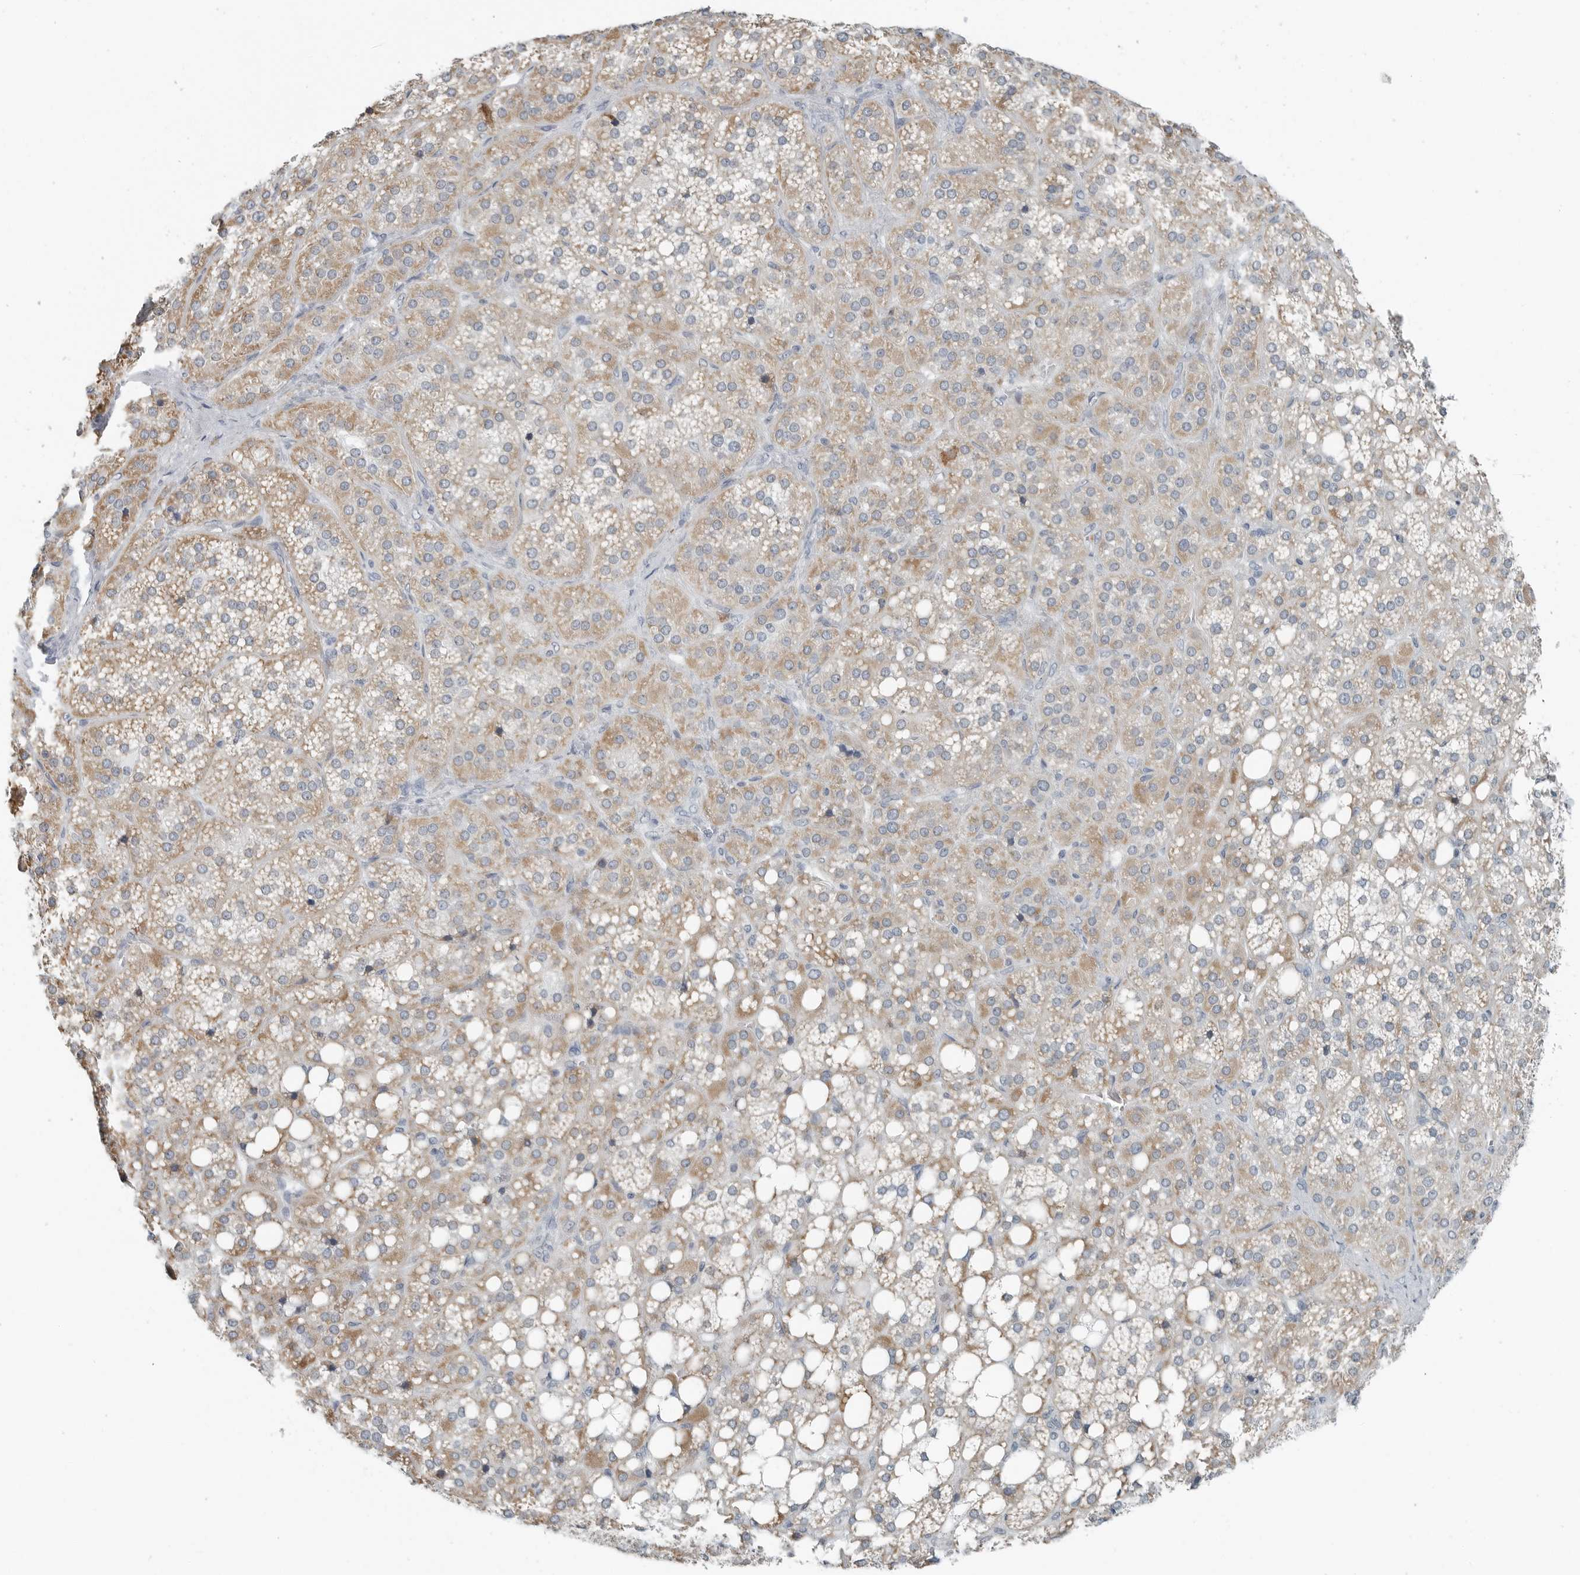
{"staining": {"intensity": "moderate", "quantity": "25%-75%", "location": "cytoplasmic/membranous"}, "tissue": "adrenal gland", "cell_type": "Glandular cells", "image_type": "normal", "snomed": [{"axis": "morphology", "description": "Normal tissue, NOS"}, {"axis": "topography", "description": "Adrenal gland"}], "caption": "Immunohistochemistry (IHC) micrograph of benign adrenal gland: human adrenal gland stained using immunohistochemistry (IHC) shows medium levels of moderate protein expression localized specifically in the cytoplasmic/membranous of glandular cells, appearing as a cytoplasmic/membranous brown color.", "gene": "ZPBP2", "patient": {"sex": "female", "age": 59}}